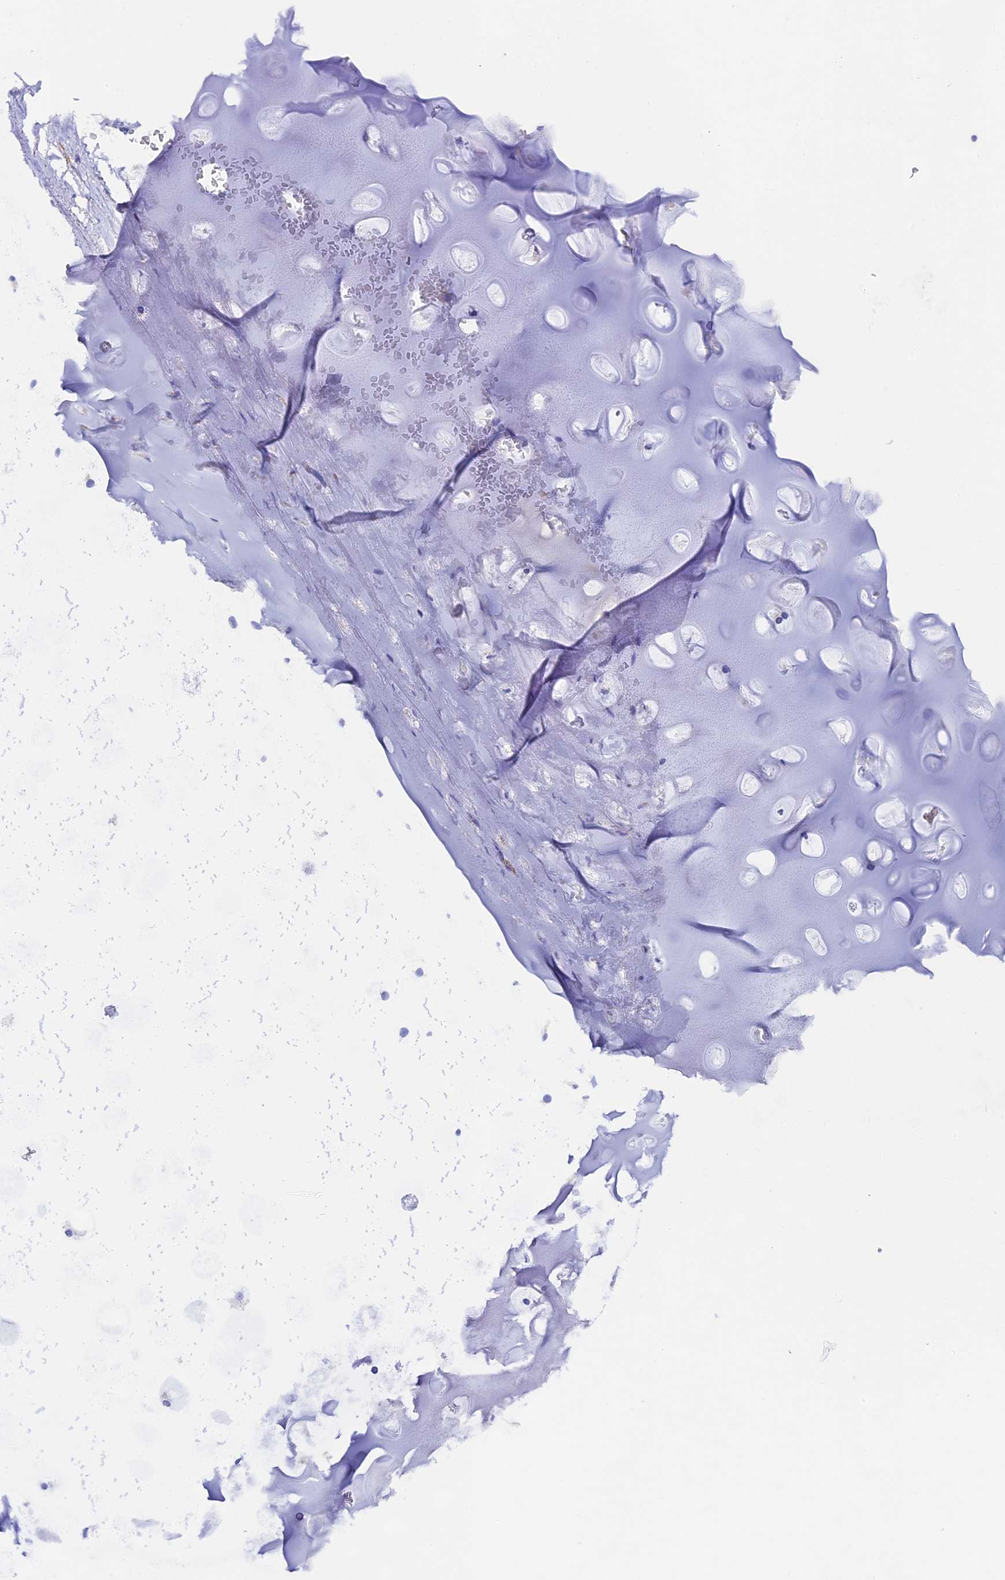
{"staining": {"intensity": "negative", "quantity": "none", "location": "none"}, "tissue": "adipose tissue", "cell_type": "Adipocytes", "image_type": "normal", "snomed": [{"axis": "morphology", "description": "Normal tissue, NOS"}, {"axis": "topography", "description": "Lymph node"}, {"axis": "topography", "description": "Bronchus"}], "caption": "DAB immunohistochemical staining of benign adipose tissue shows no significant expression in adipocytes. The staining was performed using DAB (3,3'-diaminobenzidine) to visualize the protein expression in brown, while the nuclei were stained in blue with hematoxylin (Magnification: 20x).", "gene": "FKBP11", "patient": {"sex": "male", "age": 63}}